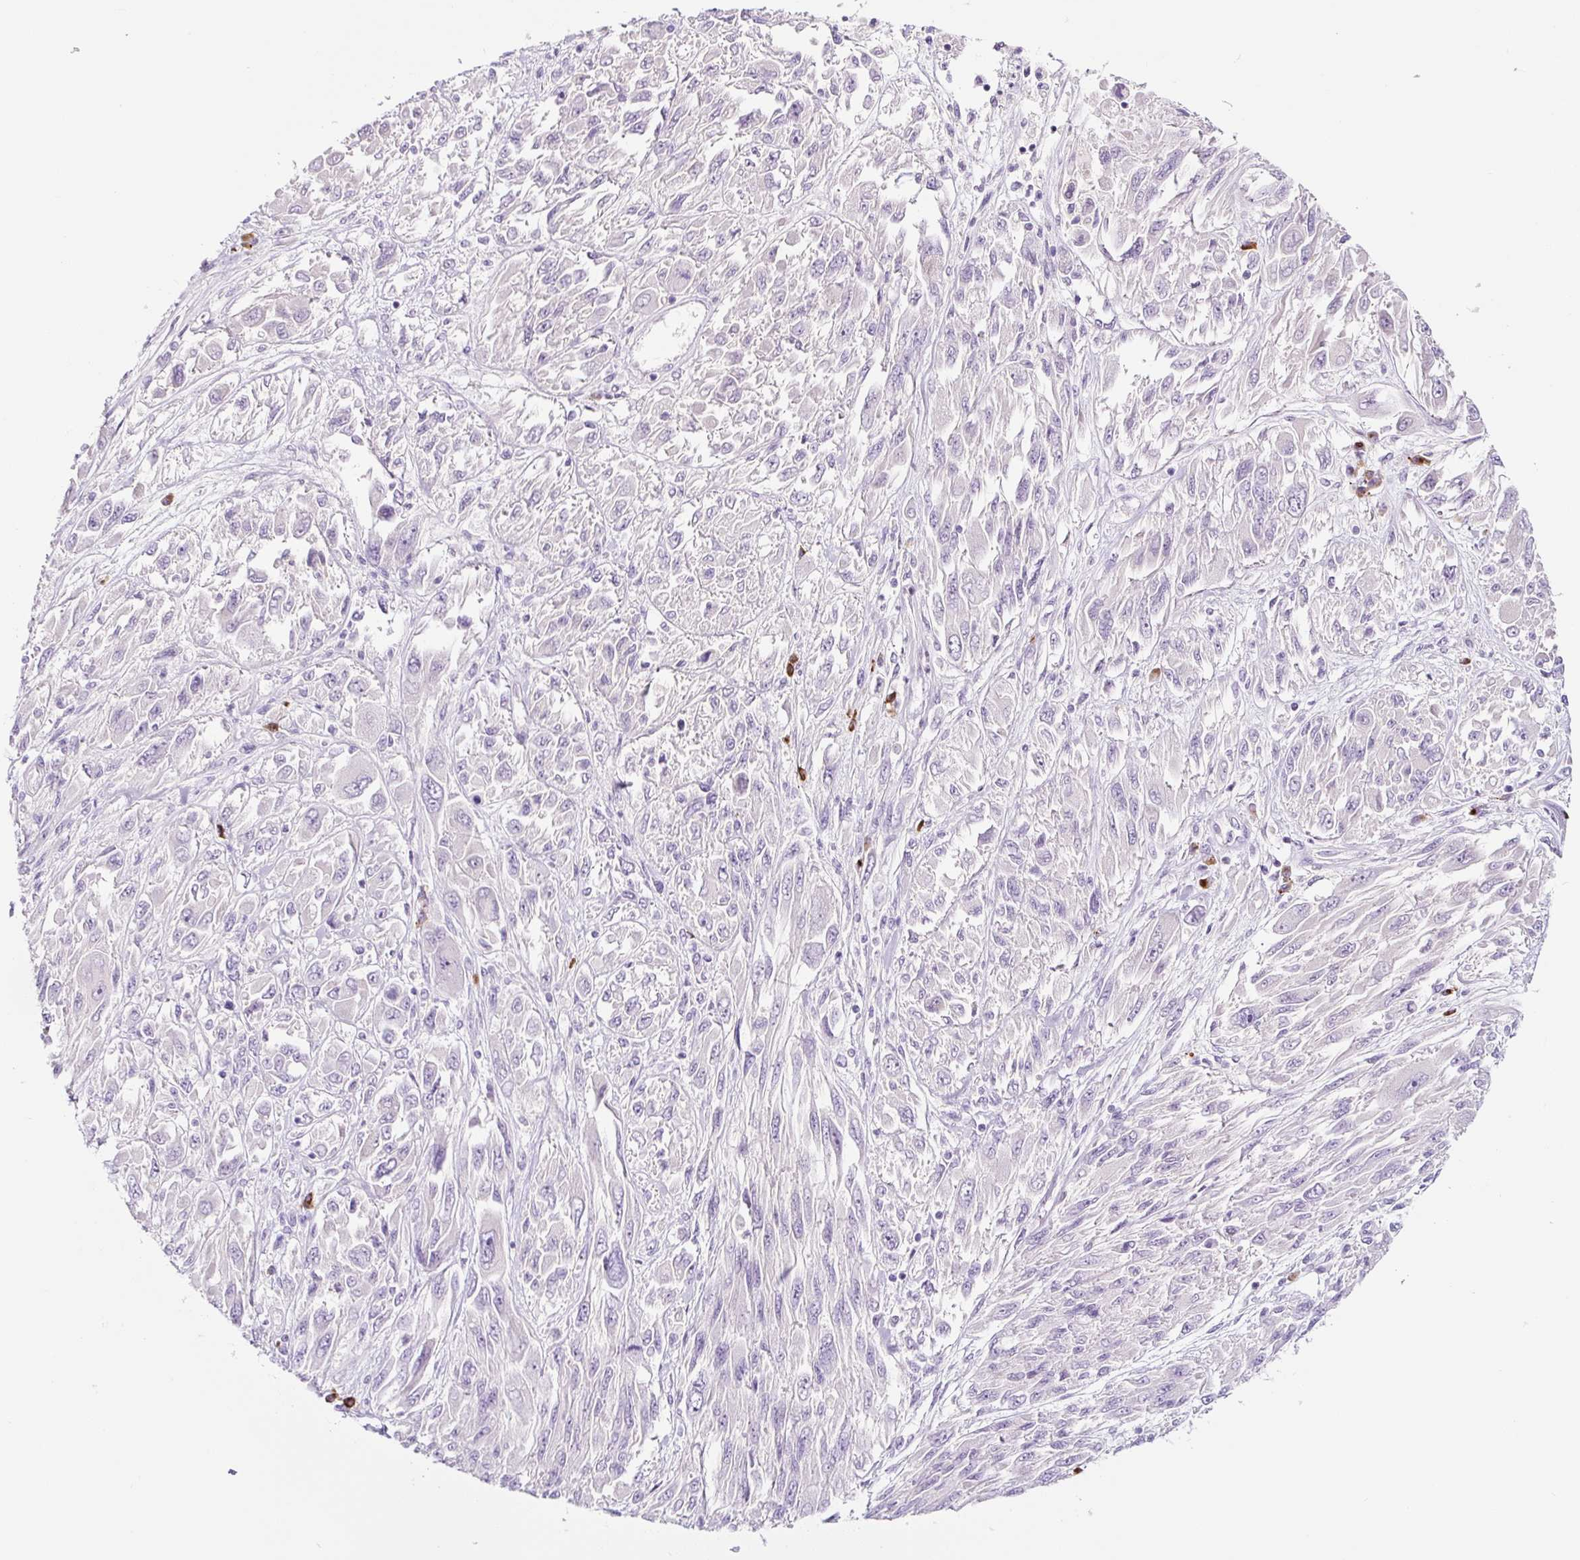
{"staining": {"intensity": "negative", "quantity": "none", "location": "none"}, "tissue": "melanoma", "cell_type": "Tumor cells", "image_type": "cancer", "snomed": [{"axis": "morphology", "description": "Malignant melanoma, NOS"}, {"axis": "topography", "description": "Skin"}], "caption": "Tumor cells show no significant protein expression in melanoma. (DAB IHC, high magnification).", "gene": "RNF212B", "patient": {"sex": "female", "age": 91}}